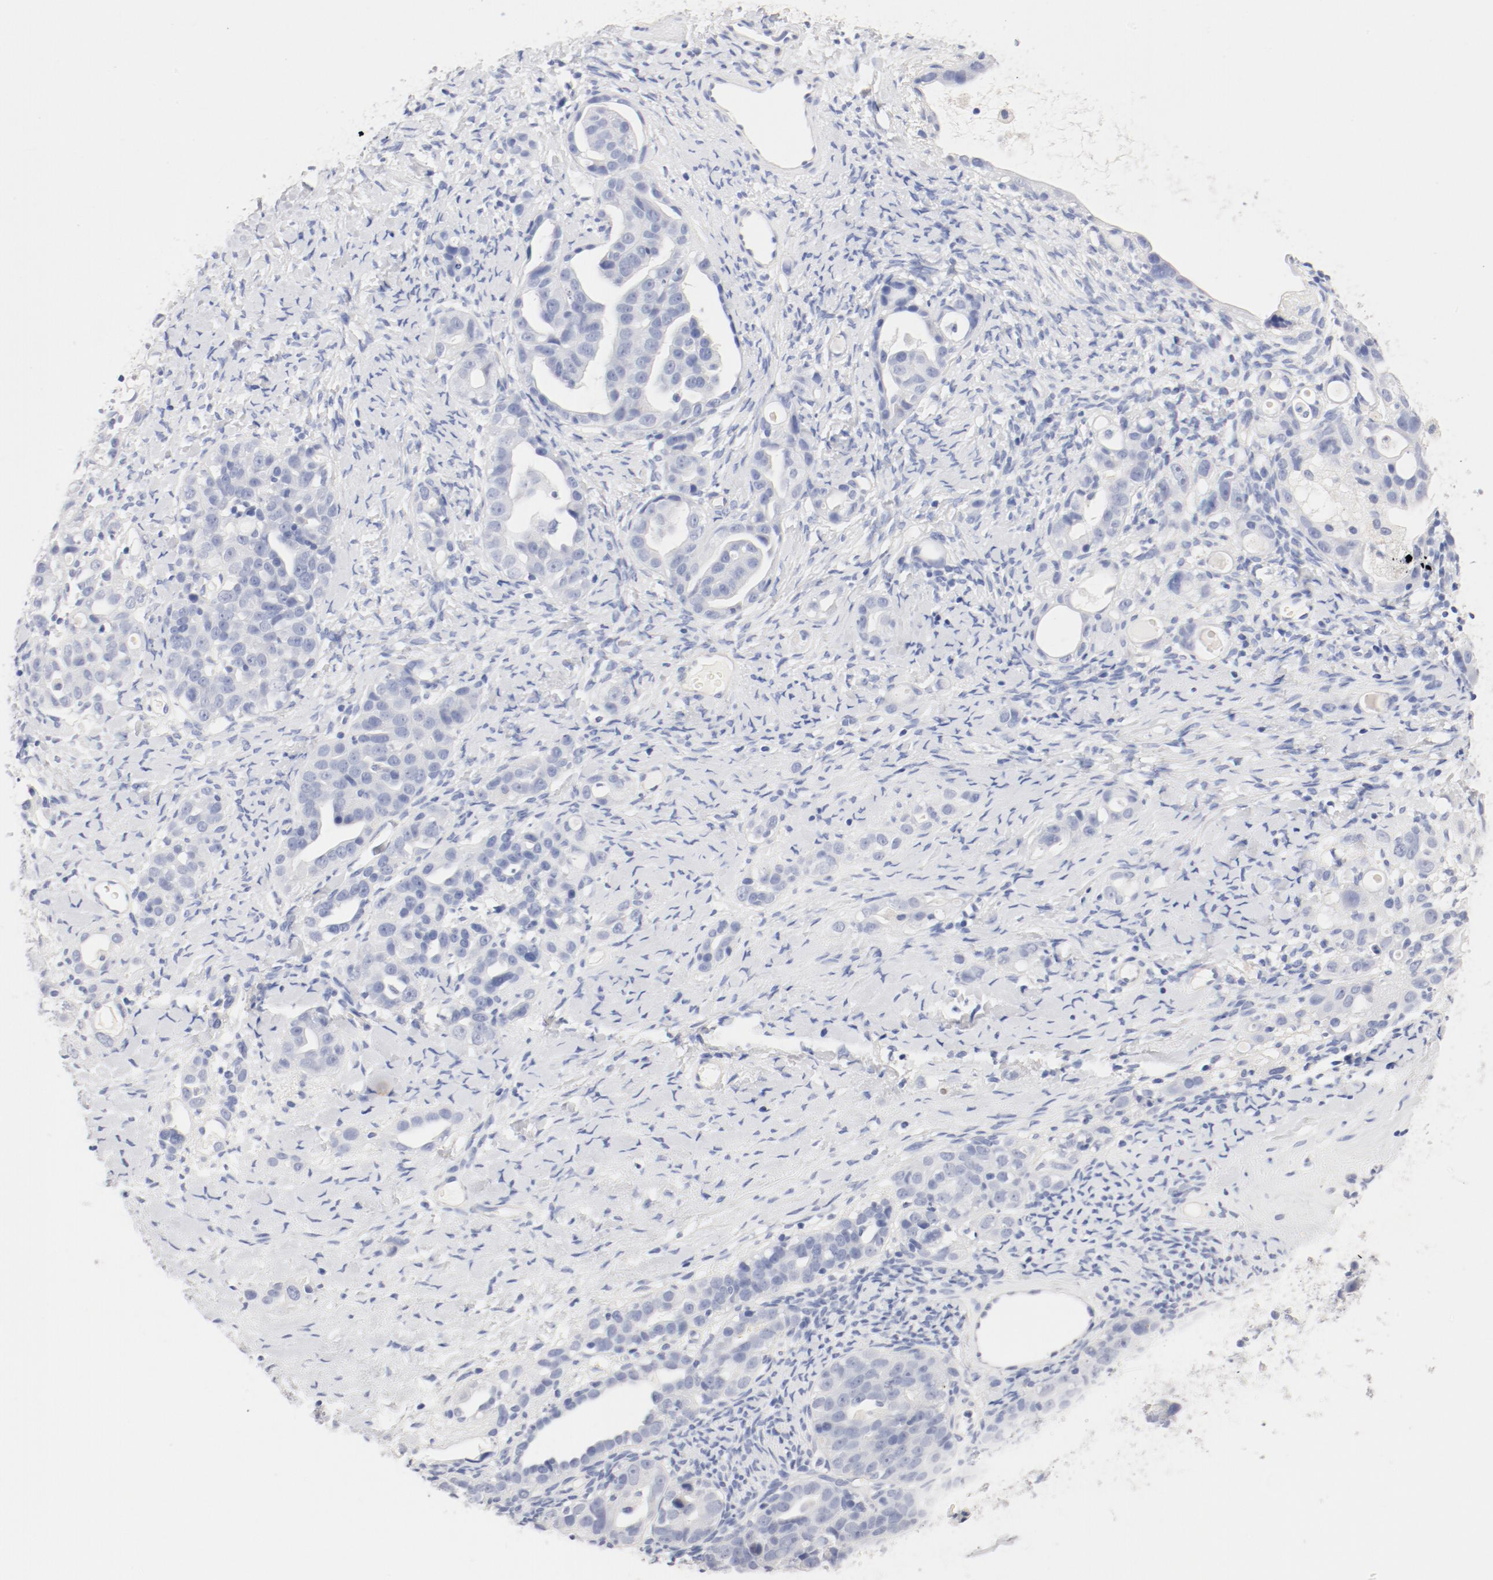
{"staining": {"intensity": "negative", "quantity": "none", "location": "none"}, "tissue": "ovarian cancer", "cell_type": "Tumor cells", "image_type": "cancer", "snomed": [{"axis": "morphology", "description": "Cystadenocarcinoma, serous, NOS"}, {"axis": "topography", "description": "Ovary"}], "caption": "Immunohistochemical staining of human ovarian cancer exhibits no significant positivity in tumor cells.", "gene": "HOMER1", "patient": {"sex": "female", "age": 66}}